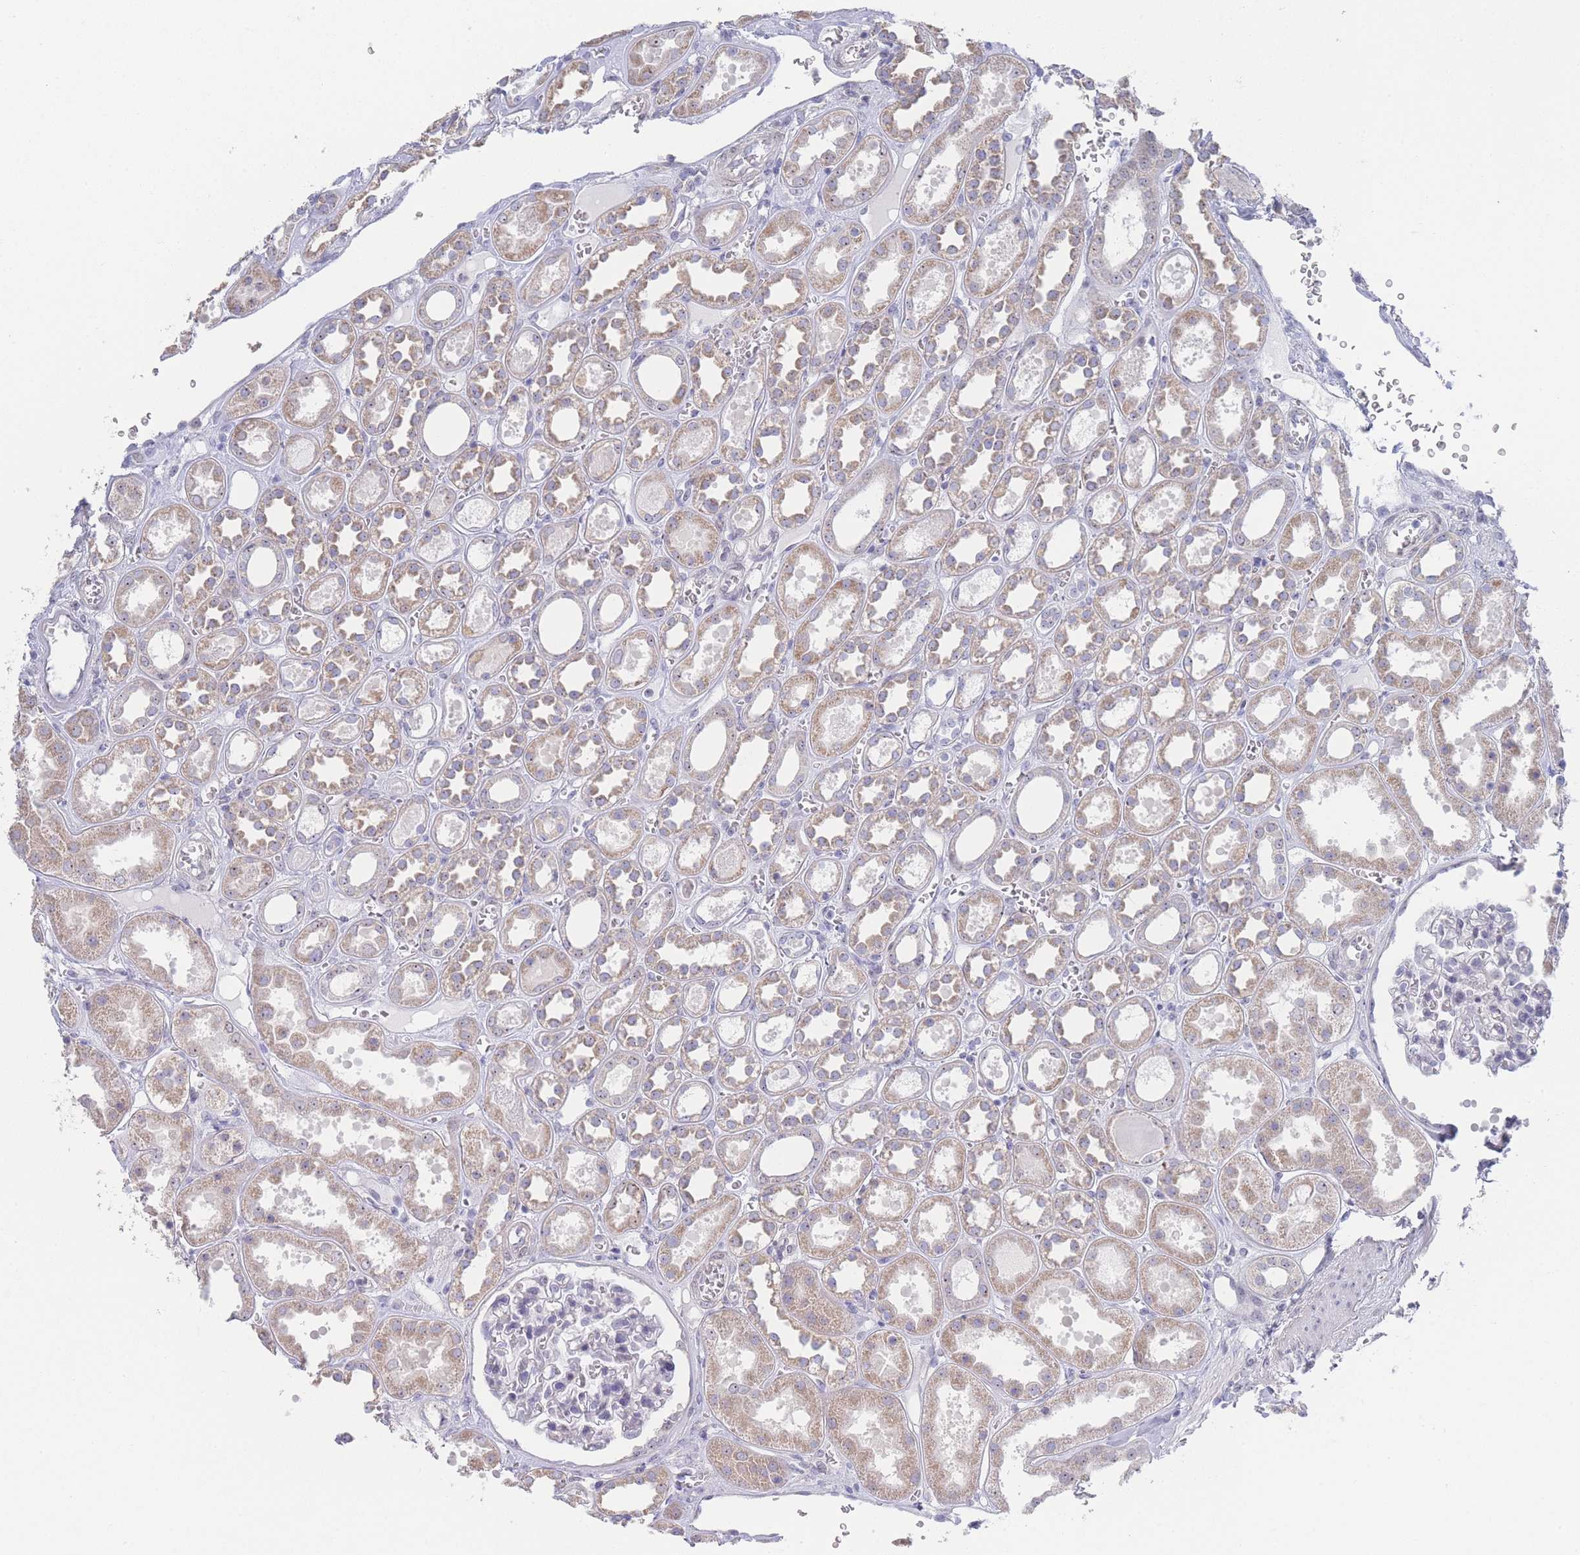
{"staining": {"intensity": "negative", "quantity": "none", "location": "none"}, "tissue": "kidney", "cell_type": "Cells in glomeruli", "image_type": "normal", "snomed": [{"axis": "morphology", "description": "Normal tissue, NOS"}, {"axis": "topography", "description": "Kidney"}], "caption": "DAB immunohistochemical staining of normal human kidney shows no significant staining in cells in glomeruli.", "gene": "ZNF142", "patient": {"sex": "female", "age": 41}}